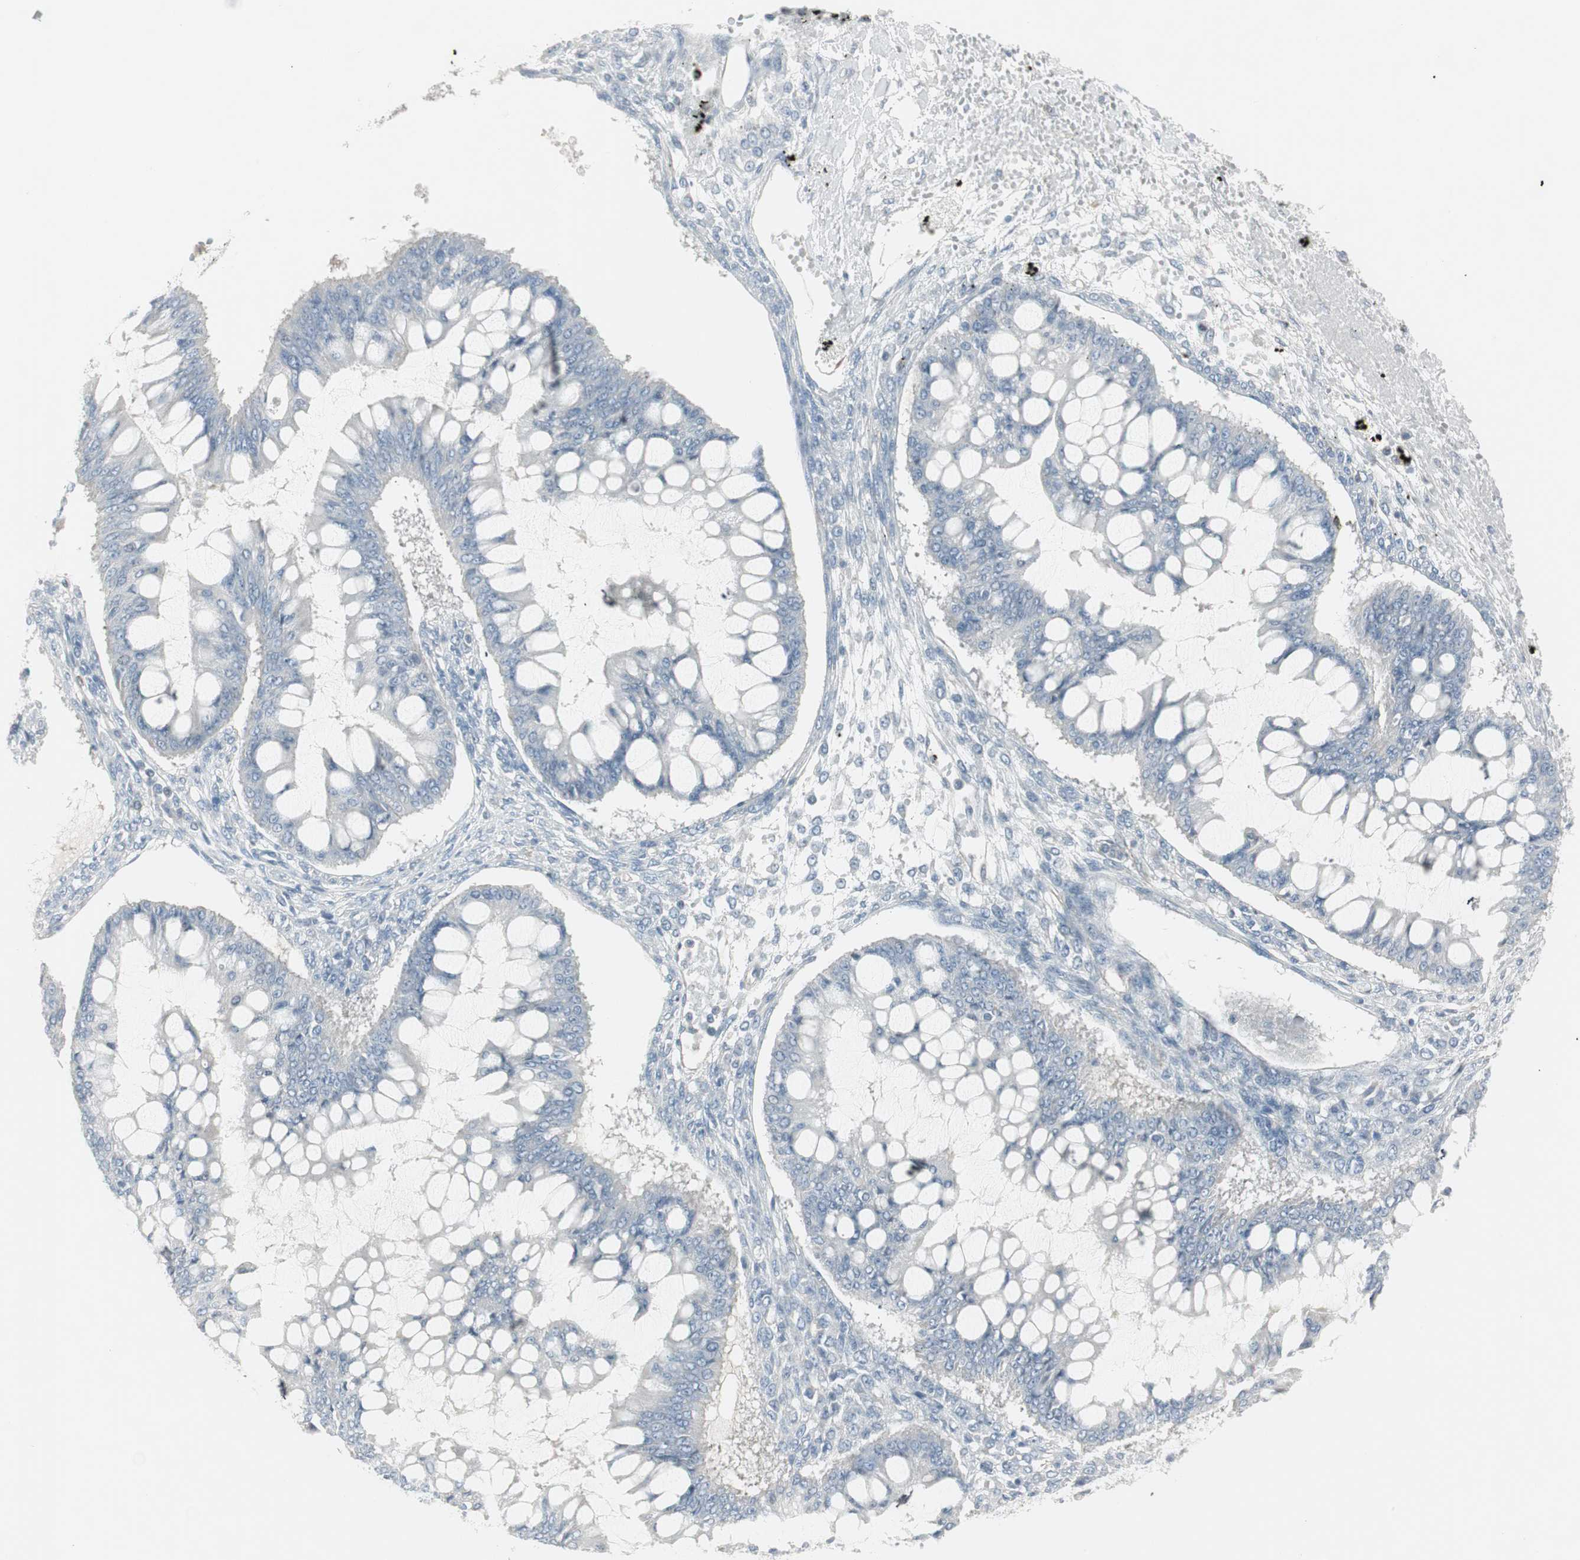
{"staining": {"intensity": "negative", "quantity": "none", "location": "none"}, "tissue": "ovarian cancer", "cell_type": "Tumor cells", "image_type": "cancer", "snomed": [{"axis": "morphology", "description": "Cystadenocarcinoma, mucinous, NOS"}, {"axis": "topography", "description": "Ovary"}], "caption": "High power microscopy histopathology image of an immunohistochemistry (IHC) photomicrograph of ovarian cancer (mucinous cystadenocarcinoma), revealing no significant expression in tumor cells.", "gene": "MAP4K4", "patient": {"sex": "female", "age": 73}}